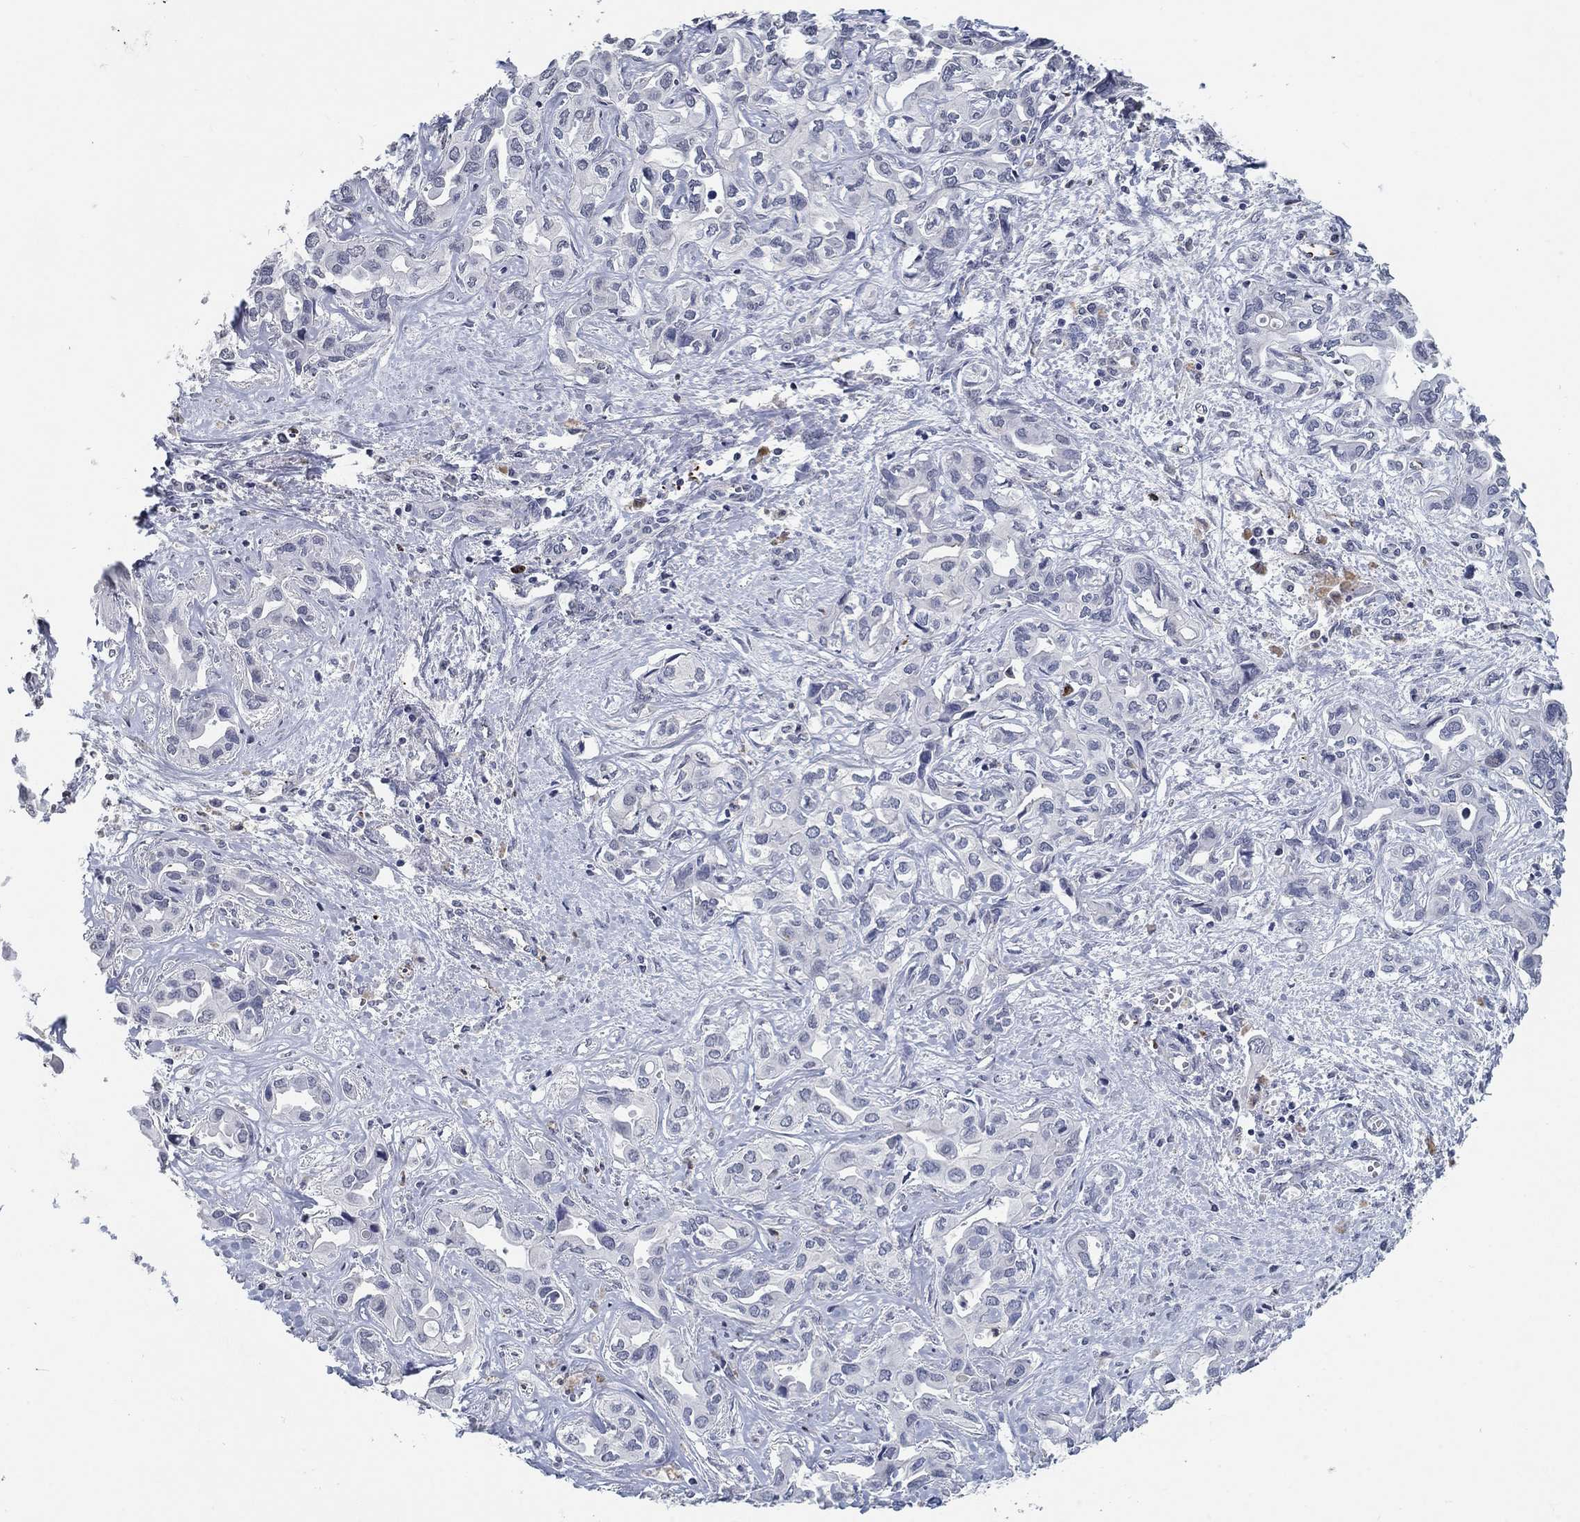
{"staining": {"intensity": "negative", "quantity": "none", "location": "none"}, "tissue": "liver cancer", "cell_type": "Tumor cells", "image_type": "cancer", "snomed": [{"axis": "morphology", "description": "Cholangiocarcinoma"}, {"axis": "topography", "description": "Liver"}], "caption": "IHC of liver cancer reveals no positivity in tumor cells.", "gene": "TINAG", "patient": {"sex": "female", "age": 64}}